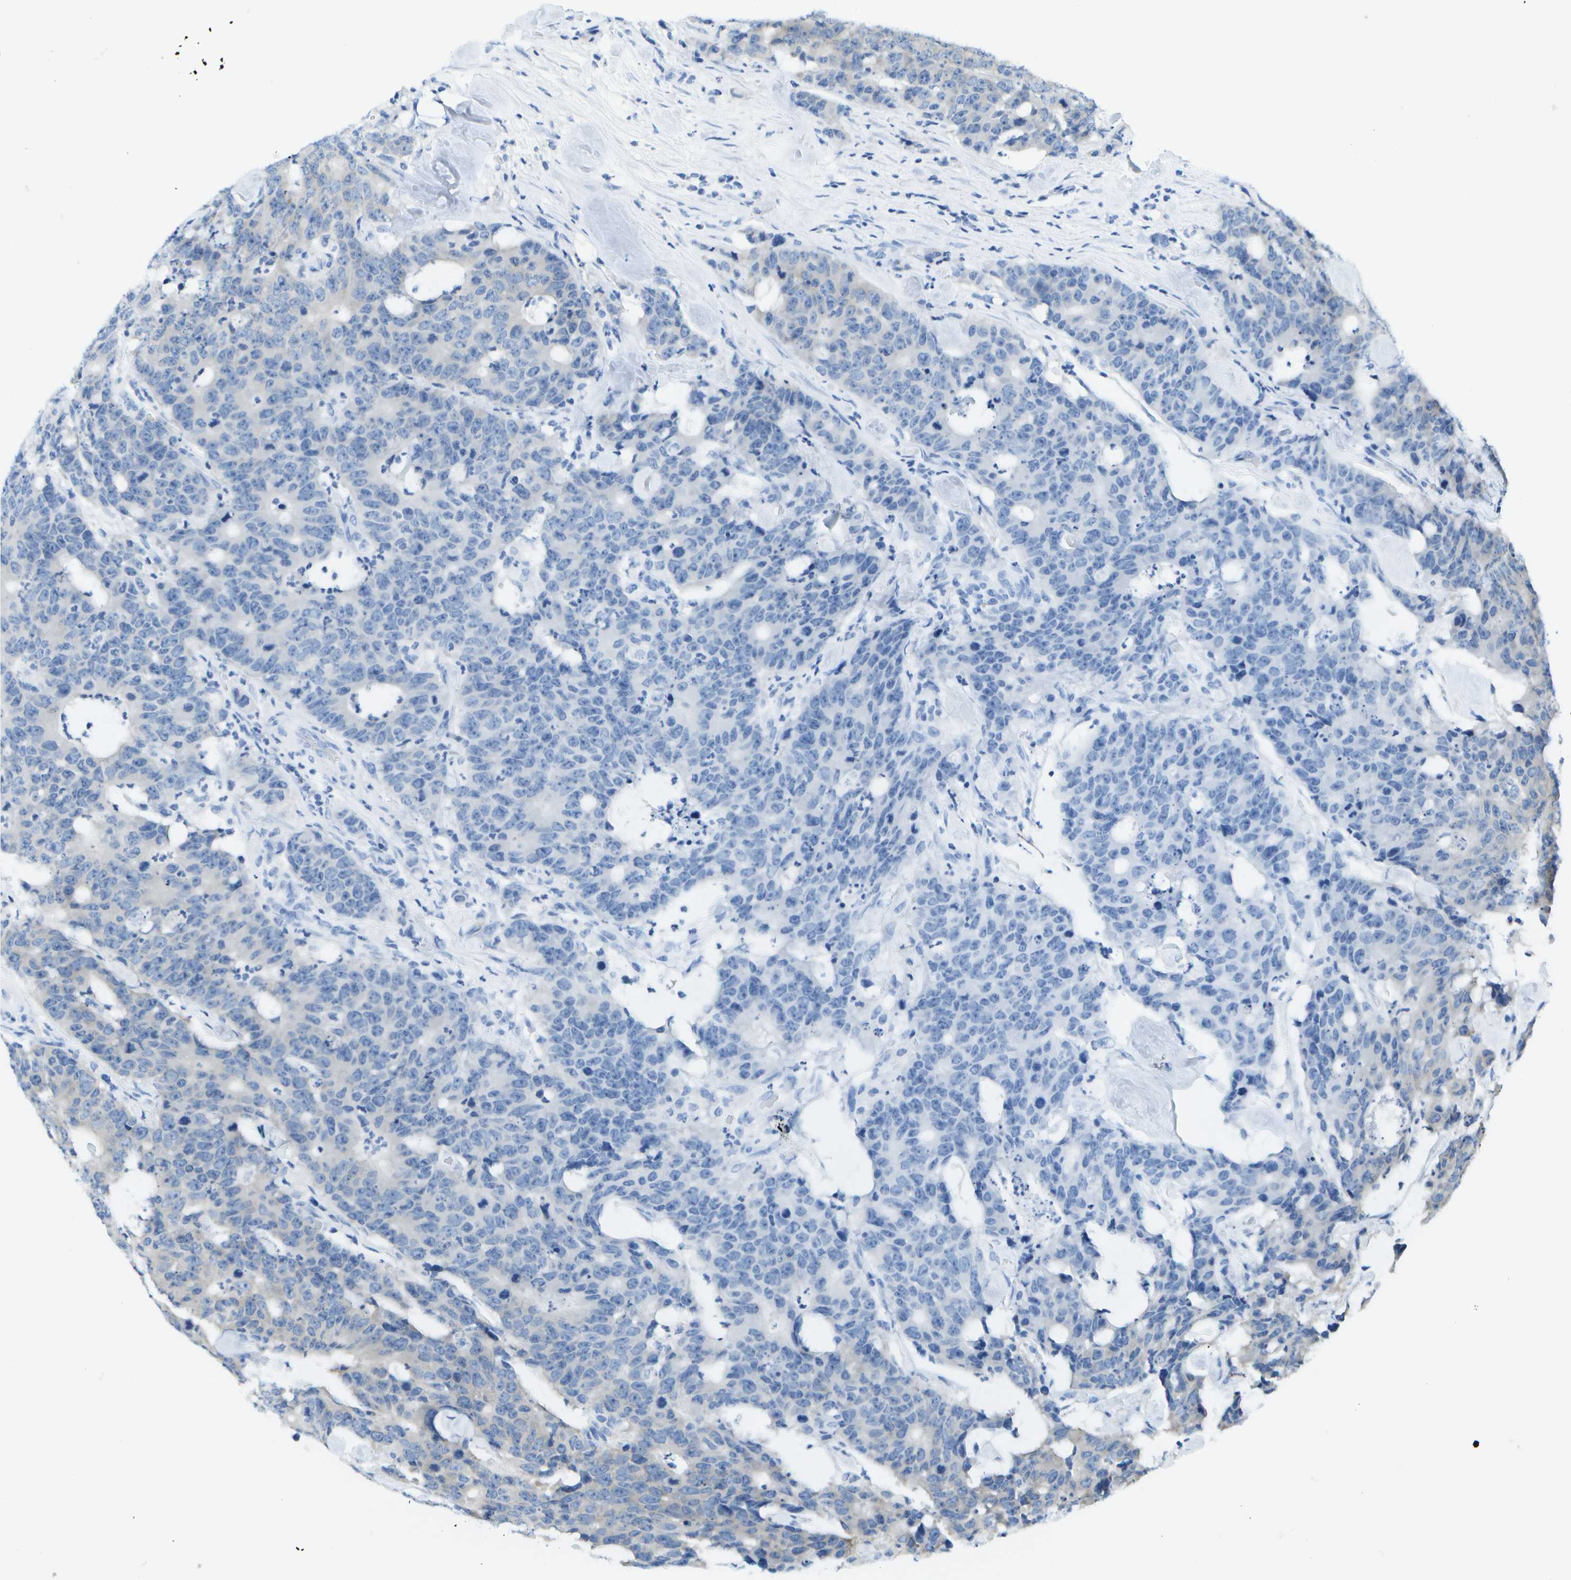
{"staining": {"intensity": "moderate", "quantity": "<25%", "location": "cytoplasmic/membranous"}, "tissue": "colorectal cancer", "cell_type": "Tumor cells", "image_type": "cancer", "snomed": [{"axis": "morphology", "description": "Adenocarcinoma, NOS"}, {"axis": "topography", "description": "Colon"}], "caption": "Colorectal cancer stained with a protein marker exhibits moderate staining in tumor cells.", "gene": "WNK2", "patient": {"sex": "female", "age": 86}}